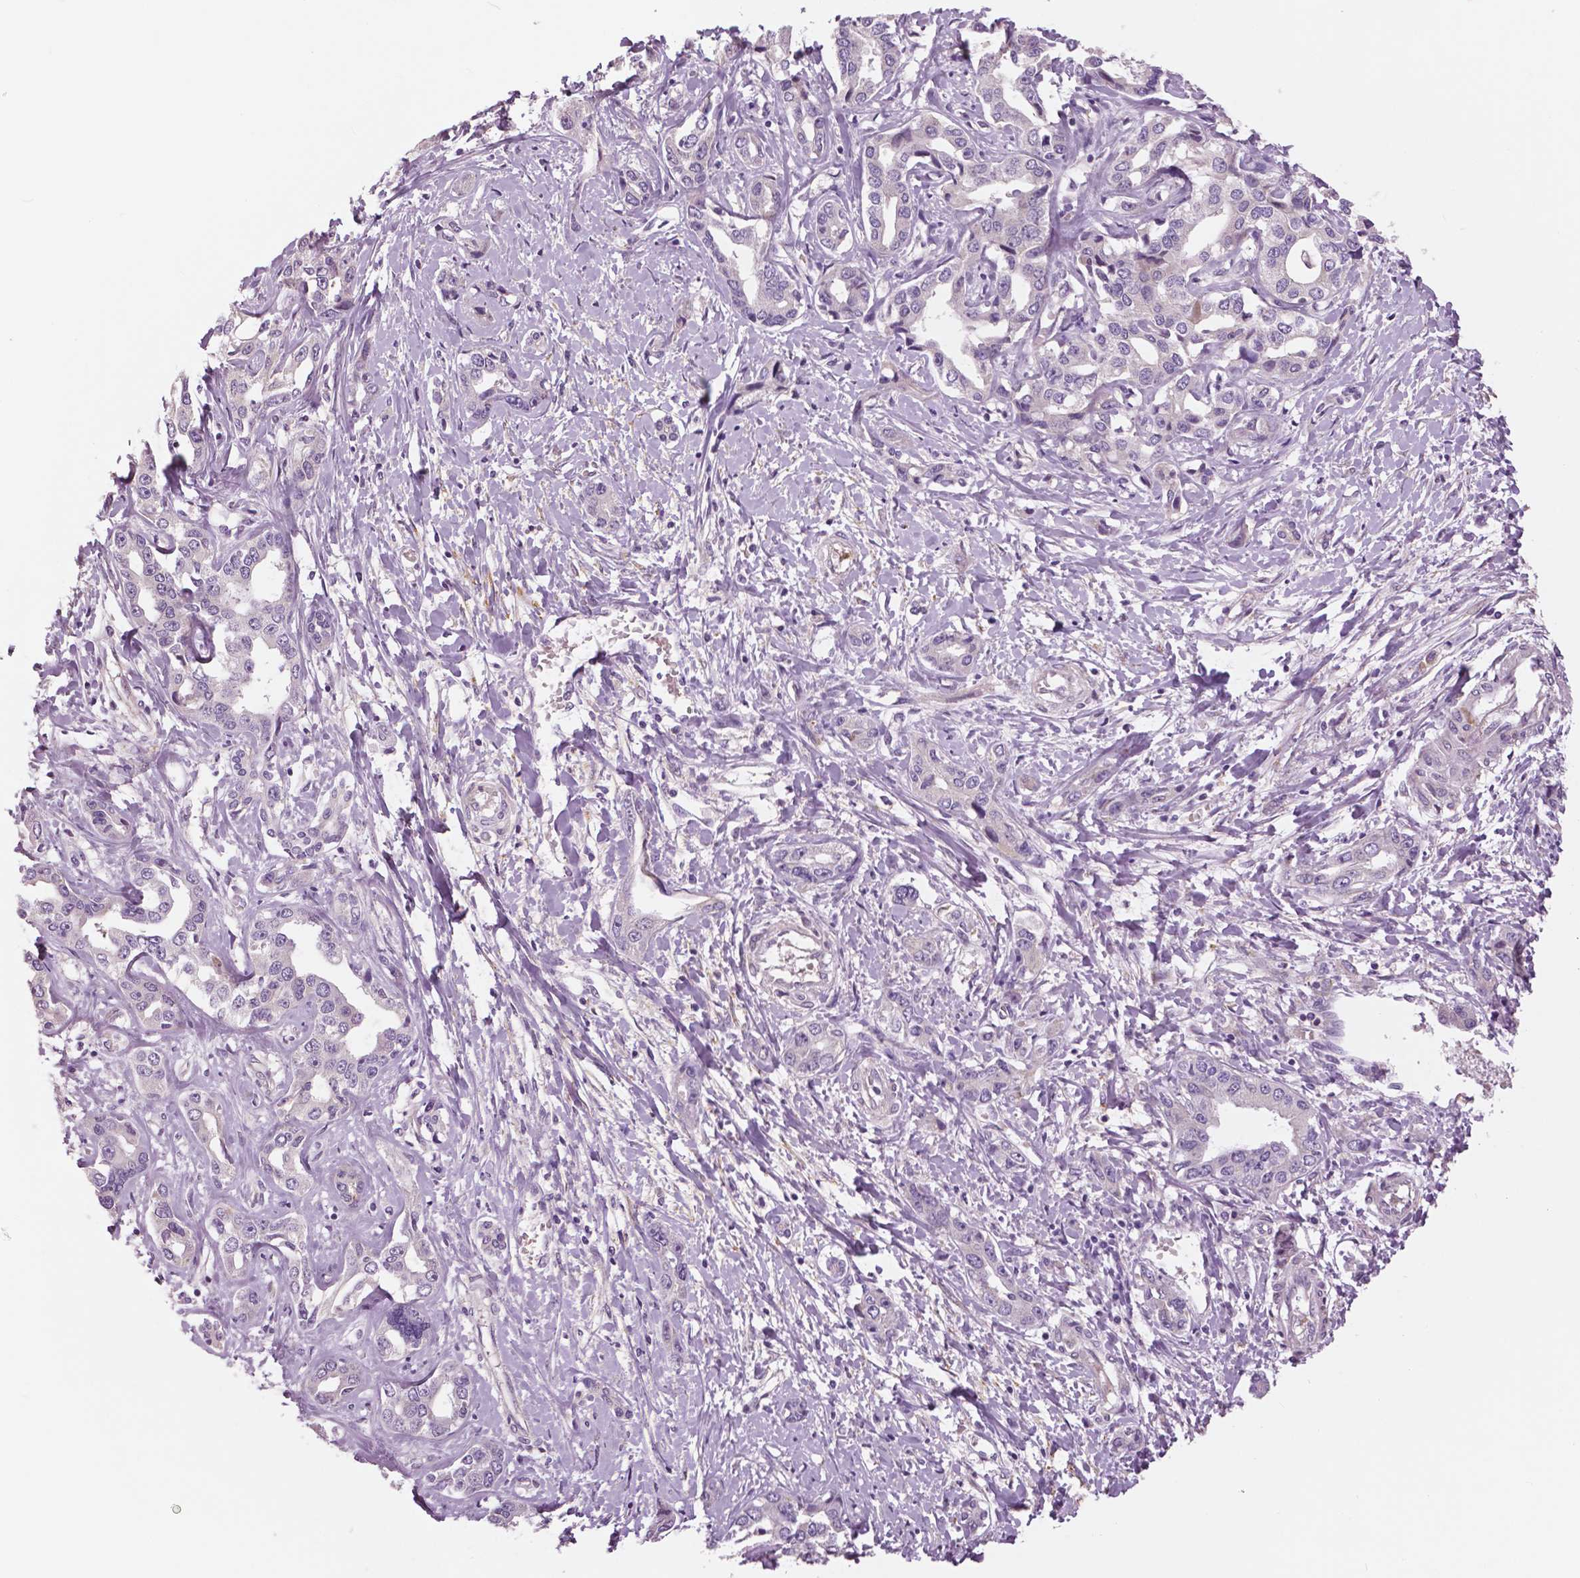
{"staining": {"intensity": "negative", "quantity": "none", "location": "none"}, "tissue": "liver cancer", "cell_type": "Tumor cells", "image_type": "cancer", "snomed": [{"axis": "morphology", "description": "Cholangiocarcinoma"}, {"axis": "topography", "description": "Liver"}], "caption": "The immunohistochemistry histopathology image has no significant positivity in tumor cells of cholangiocarcinoma (liver) tissue.", "gene": "SERPINI1", "patient": {"sex": "male", "age": 59}}